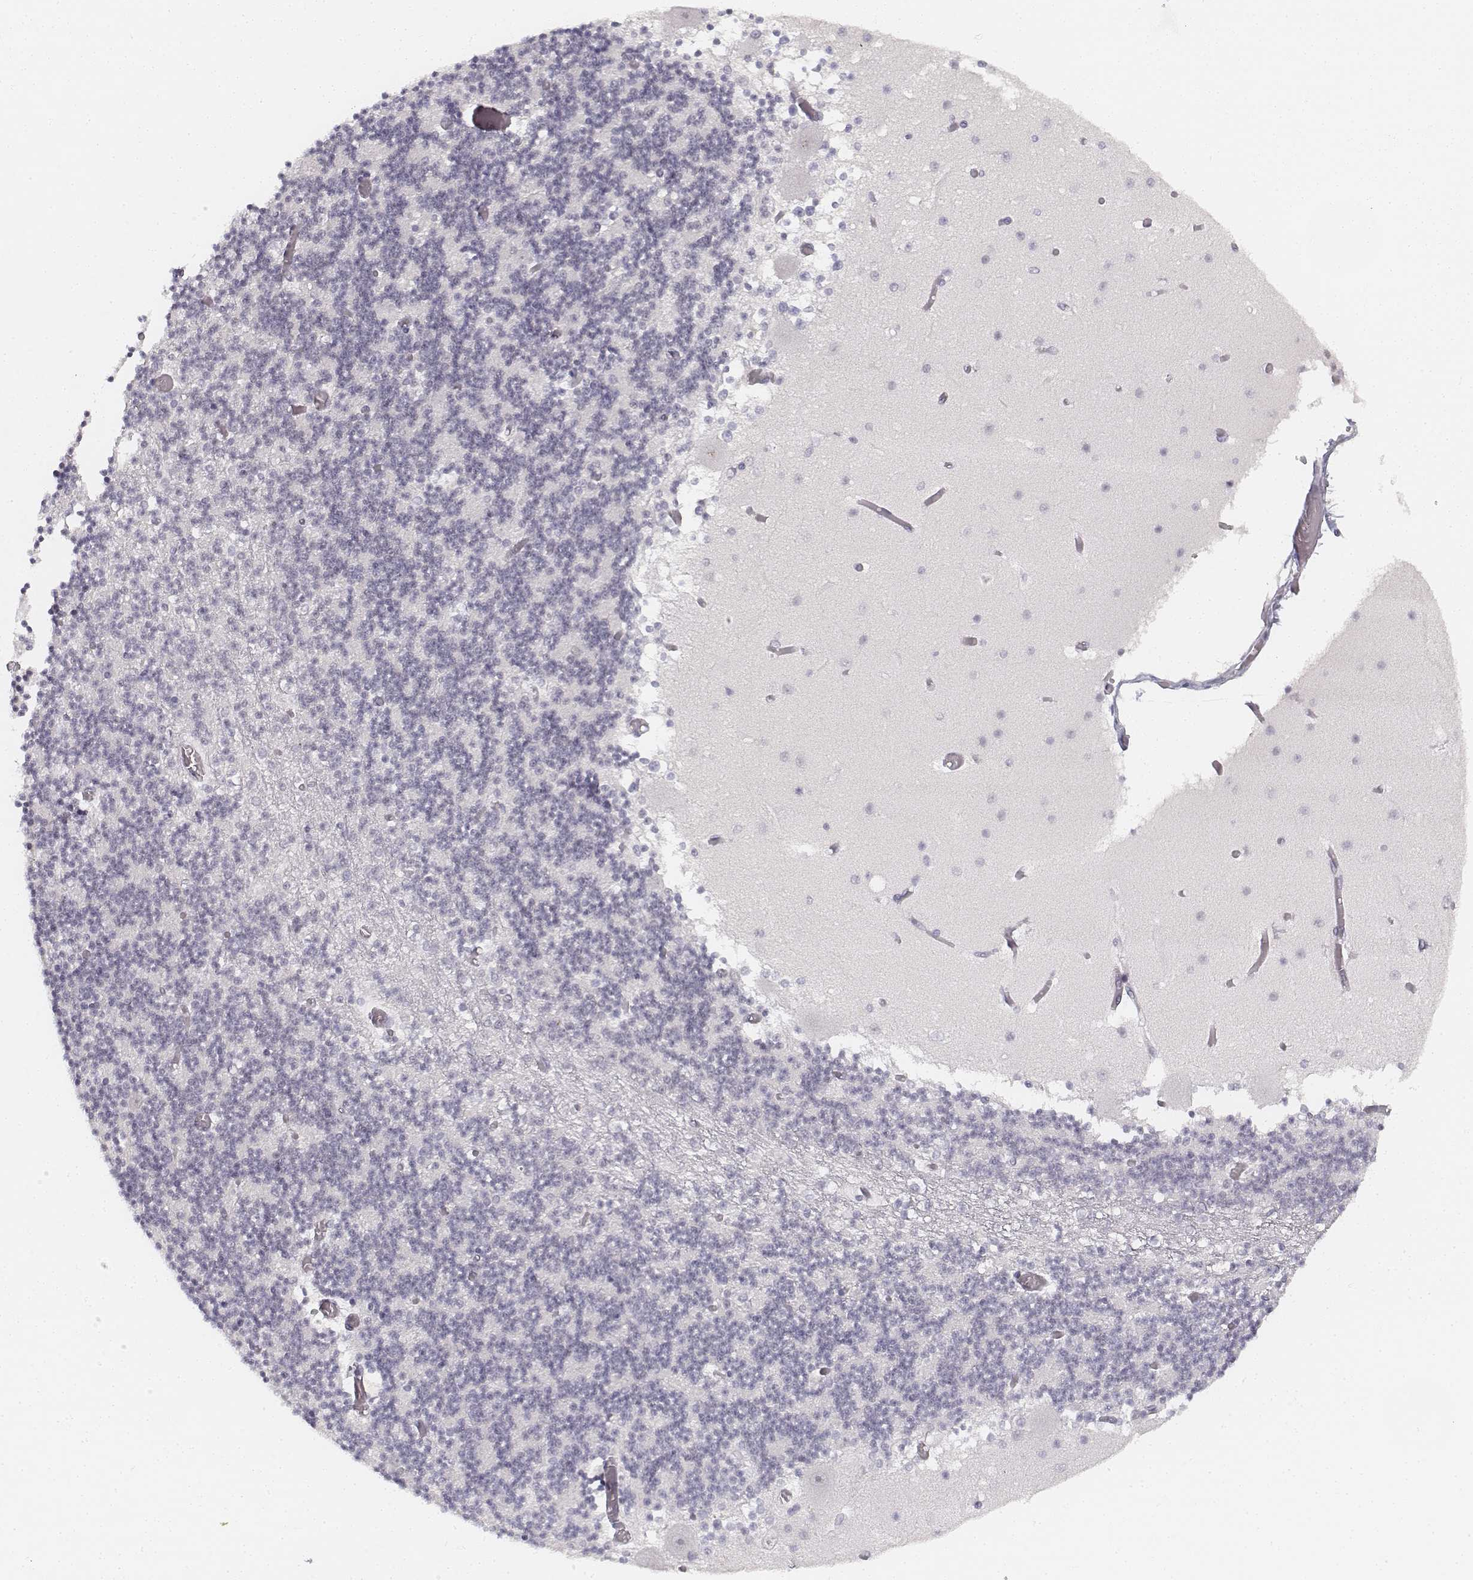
{"staining": {"intensity": "negative", "quantity": "none", "location": "none"}, "tissue": "cerebellum", "cell_type": "Cells in granular layer", "image_type": "normal", "snomed": [{"axis": "morphology", "description": "Normal tissue, NOS"}, {"axis": "topography", "description": "Cerebellum"}], "caption": "This histopathology image is of normal cerebellum stained with immunohistochemistry (IHC) to label a protein in brown with the nuclei are counter-stained blue. There is no positivity in cells in granular layer.", "gene": "KRTAP2", "patient": {"sex": "female", "age": 28}}